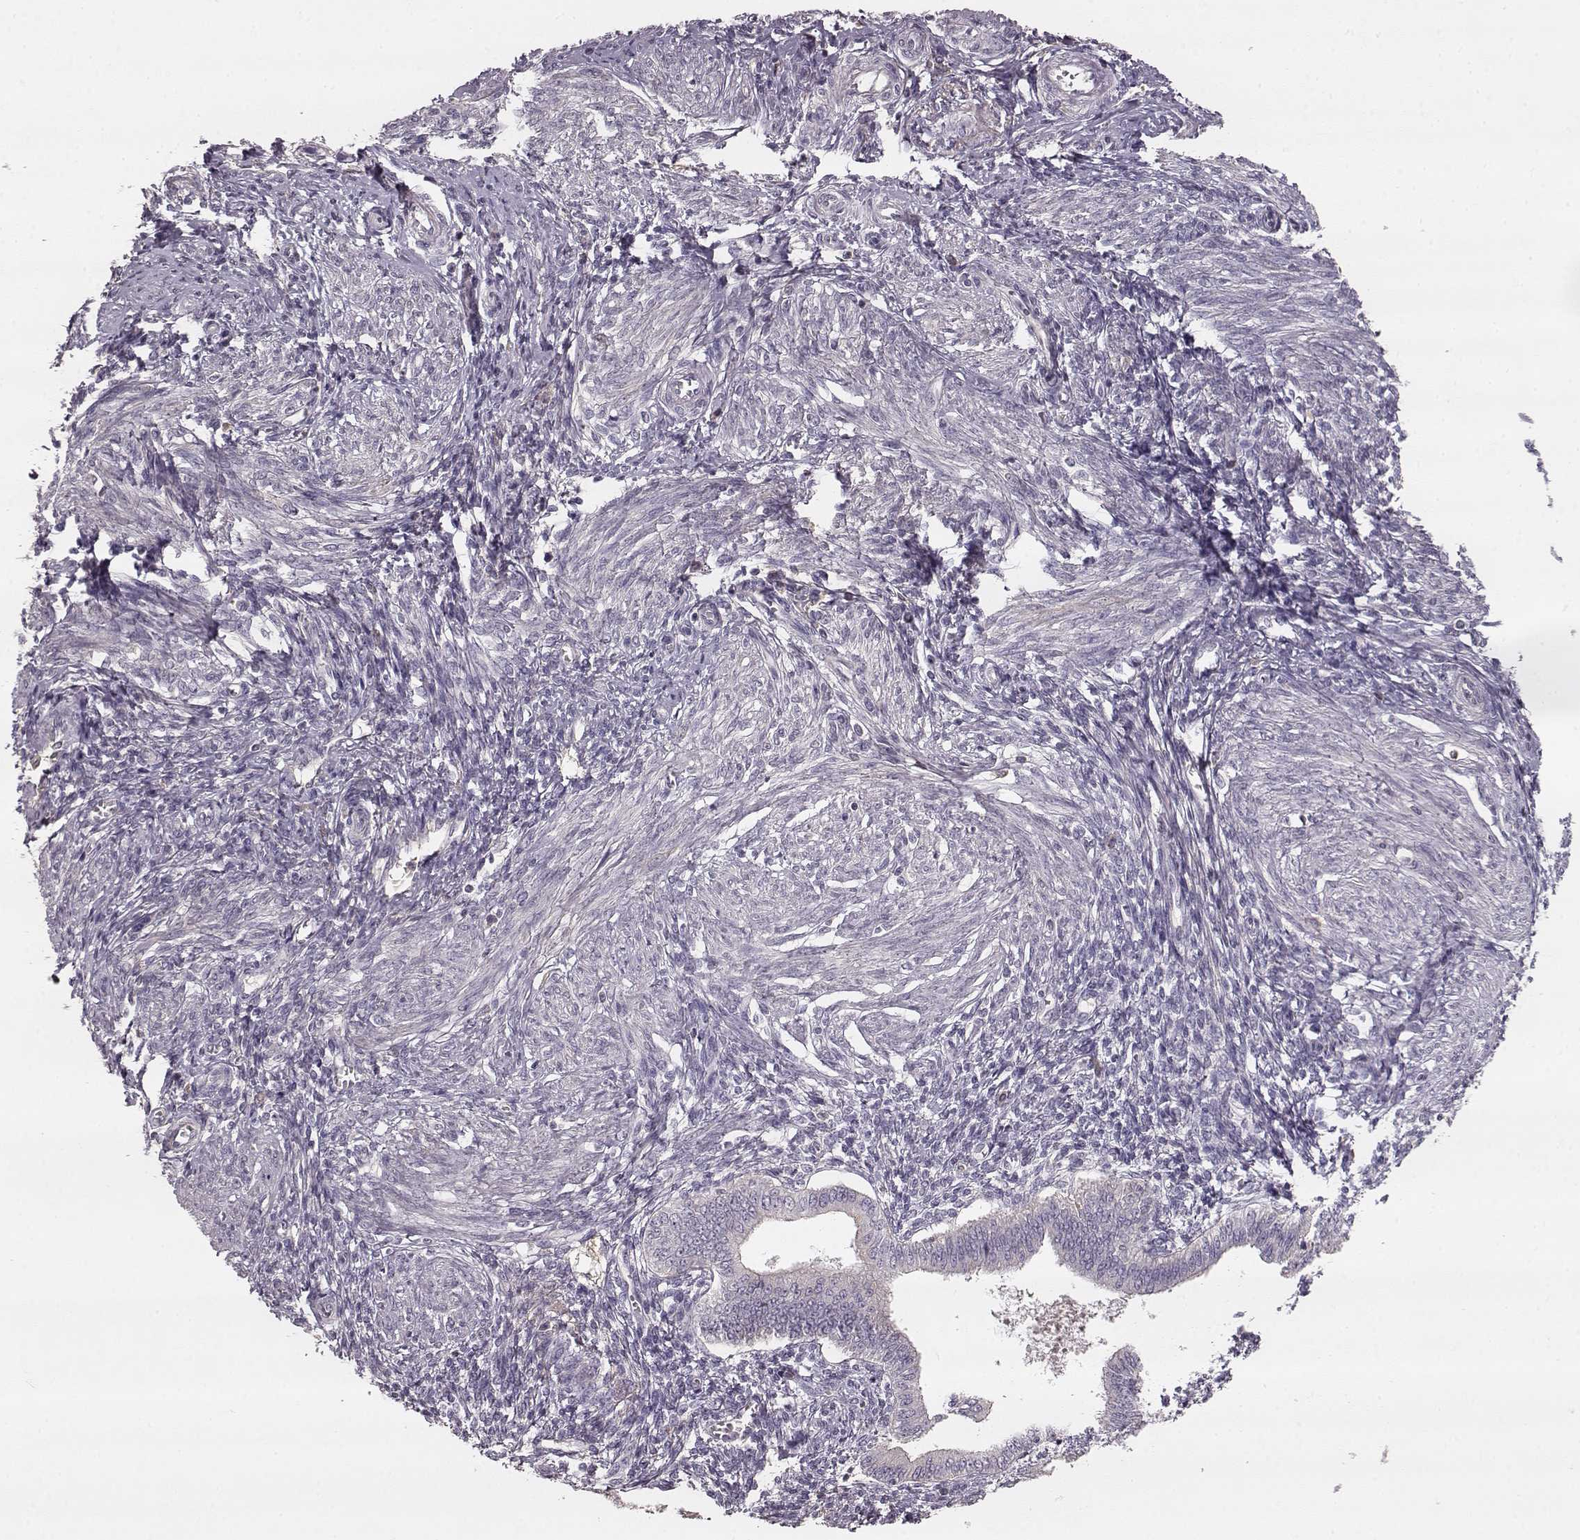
{"staining": {"intensity": "negative", "quantity": "none", "location": "none"}, "tissue": "endometrium", "cell_type": "Cells in endometrial stroma", "image_type": "normal", "snomed": [{"axis": "morphology", "description": "Normal tissue, NOS"}, {"axis": "topography", "description": "Endometrium"}], "caption": "Immunohistochemistry (IHC) of normal endometrium shows no positivity in cells in endometrial stroma.", "gene": "YJEFN3", "patient": {"sex": "female", "age": 42}}